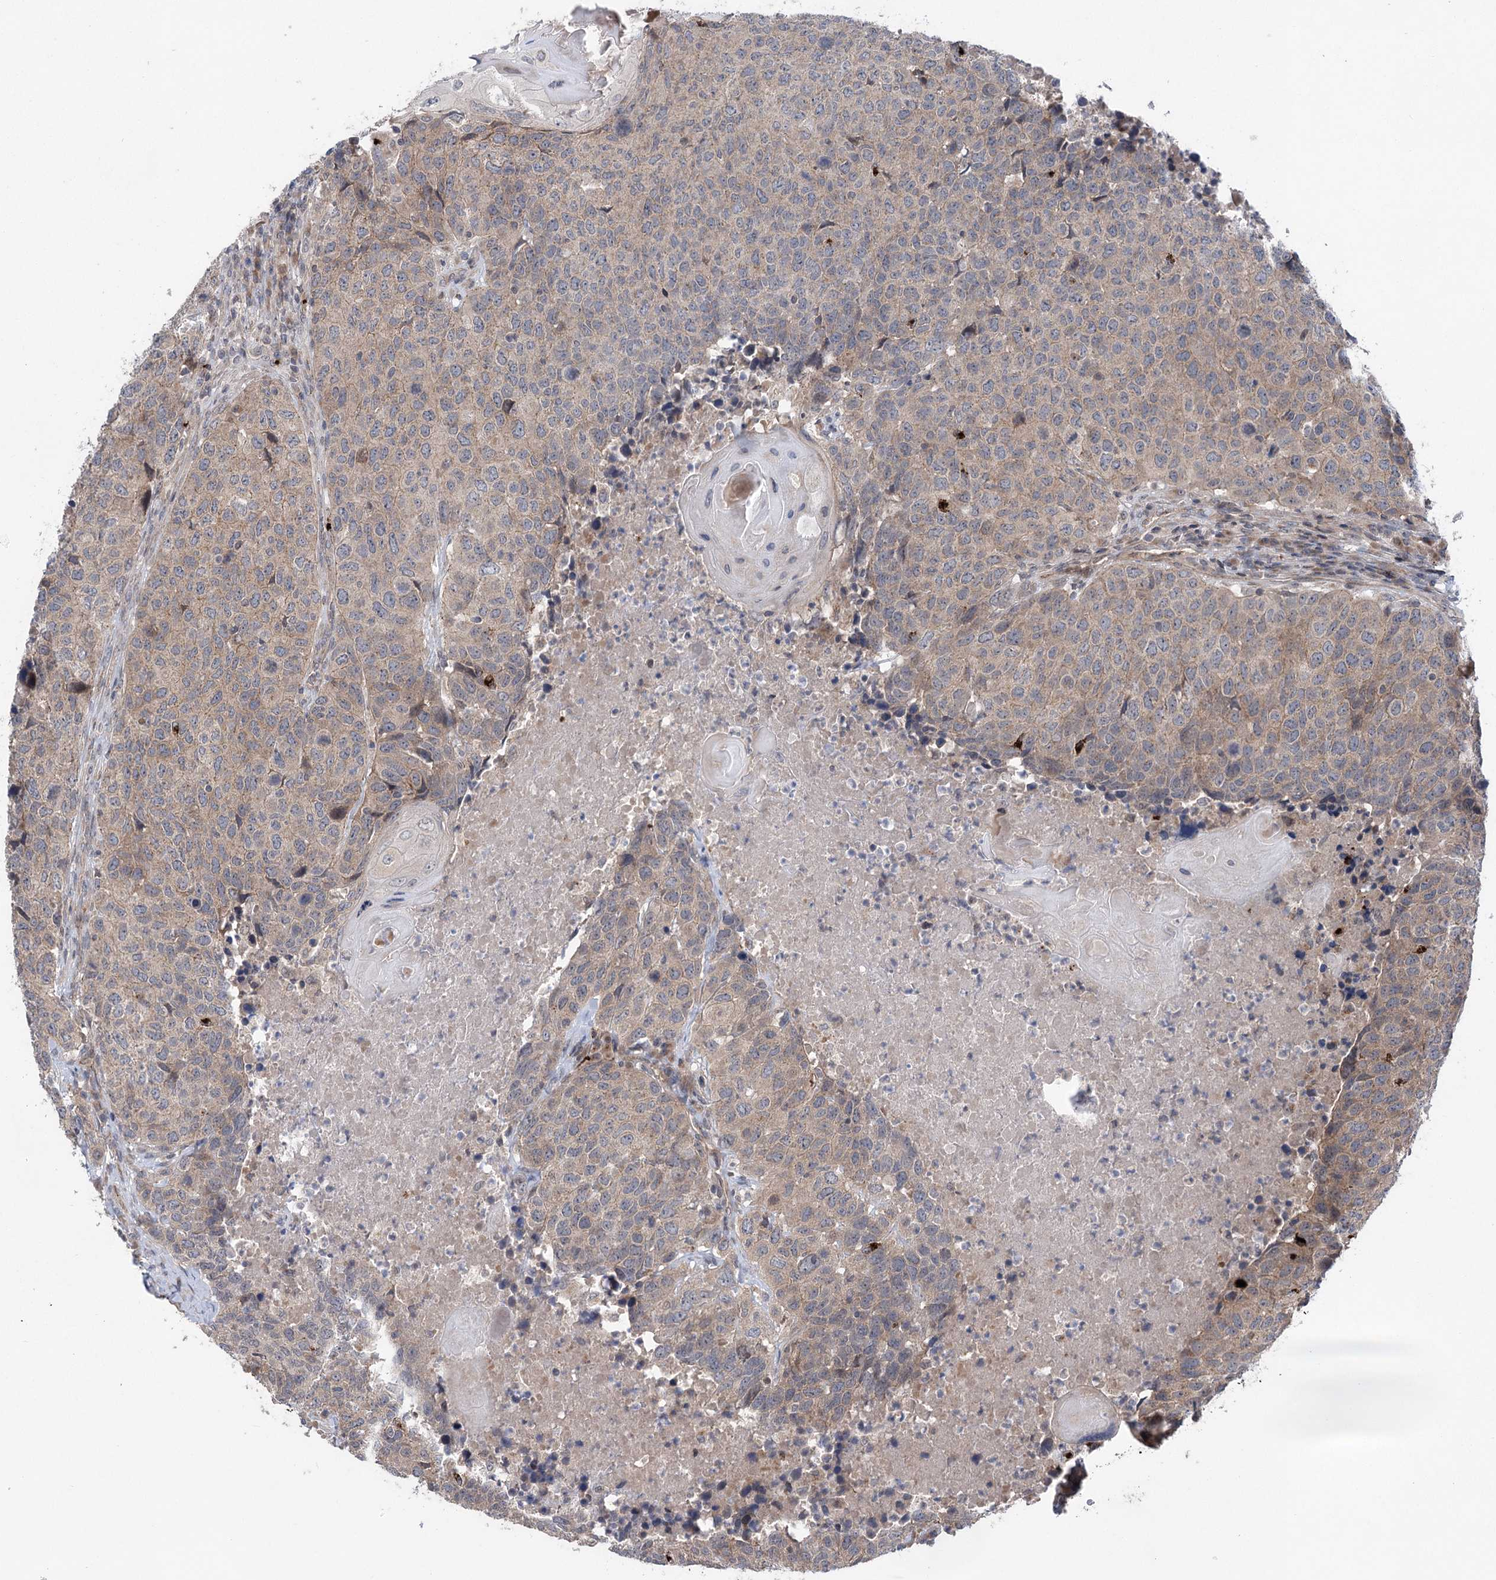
{"staining": {"intensity": "weak", "quantity": "25%-75%", "location": "cytoplasmic/membranous"}, "tissue": "head and neck cancer", "cell_type": "Tumor cells", "image_type": "cancer", "snomed": [{"axis": "morphology", "description": "Squamous cell carcinoma, NOS"}, {"axis": "topography", "description": "Head-Neck"}], "caption": "Head and neck cancer (squamous cell carcinoma) tissue exhibits weak cytoplasmic/membranous positivity in approximately 25%-75% of tumor cells, visualized by immunohistochemistry.", "gene": "METTL24", "patient": {"sex": "male", "age": 66}}